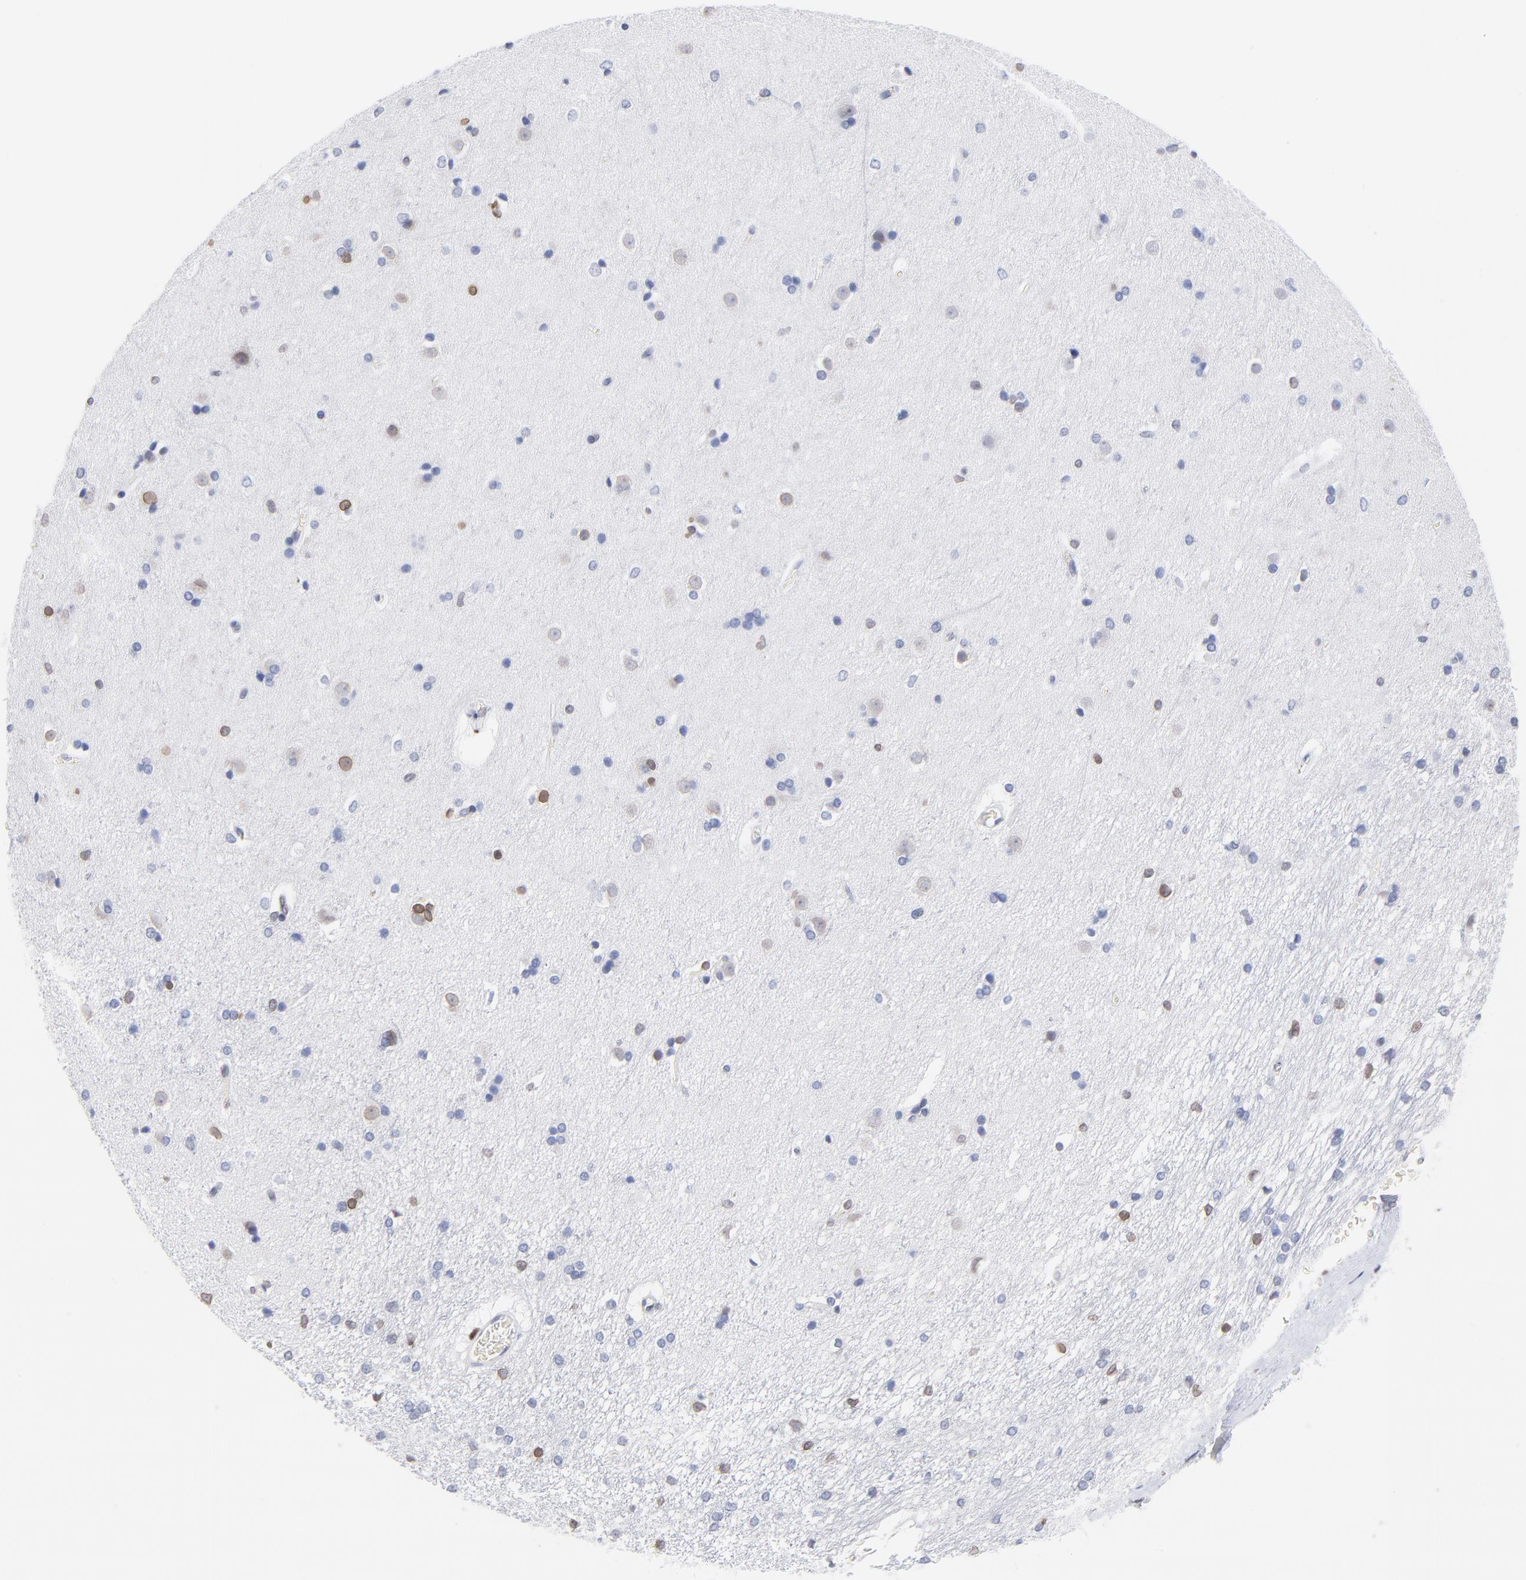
{"staining": {"intensity": "moderate", "quantity": "<25%", "location": "cytoplasmic/membranous,nuclear"}, "tissue": "caudate", "cell_type": "Glial cells", "image_type": "normal", "snomed": [{"axis": "morphology", "description": "Normal tissue, NOS"}, {"axis": "topography", "description": "Lateral ventricle wall"}], "caption": "Immunohistochemical staining of normal caudate shows <25% levels of moderate cytoplasmic/membranous,nuclear protein staining in about <25% of glial cells.", "gene": "THAP7", "patient": {"sex": "female", "age": 19}}